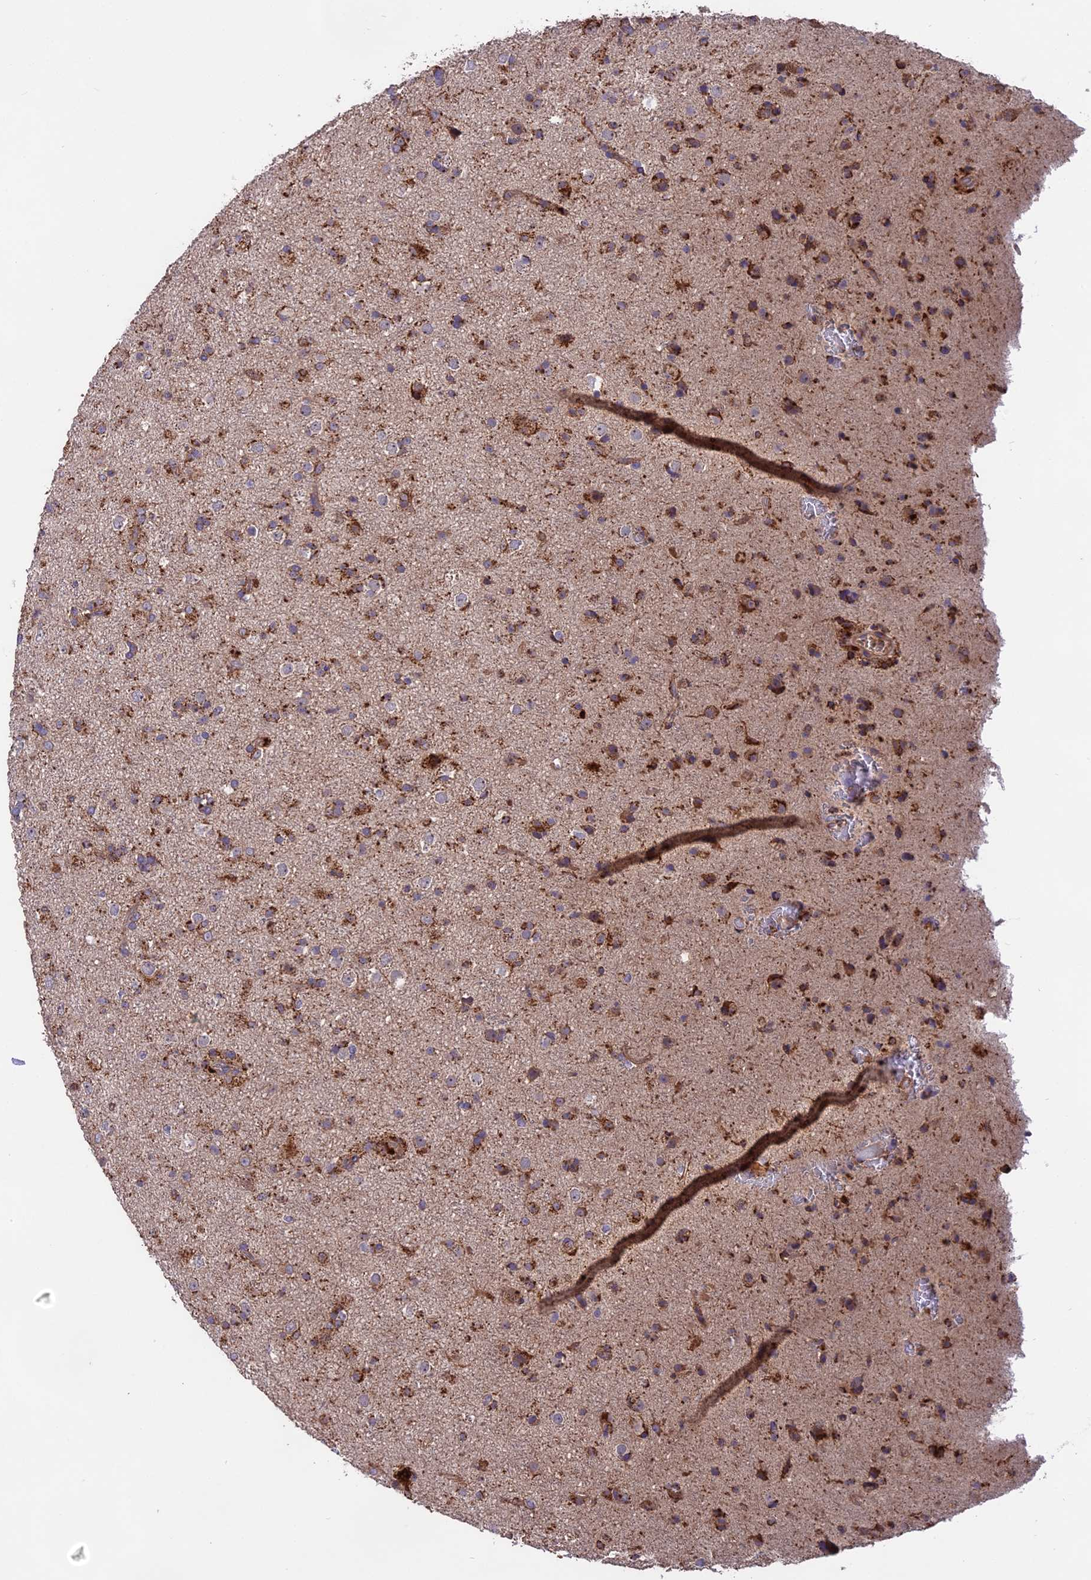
{"staining": {"intensity": "moderate", "quantity": "25%-75%", "location": "cytoplasmic/membranous"}, "tissue": "glioma", "cell_type": "Tumor cells", "image_type": "cancer", "snomed": [{"axis": "morphology", "description": "Glioma, malignant, Low grade"}, {"axis": "topography", "description": "Brain"}], "caption": "Moderate cytoplasmic/membranous expression for a protein is appreciated in about 25%-75% of tumor cells of glioma using immunohistochemistry (IHC).", "gene": "NUDT8", "patient": {"sex": "male", "age": 65}}